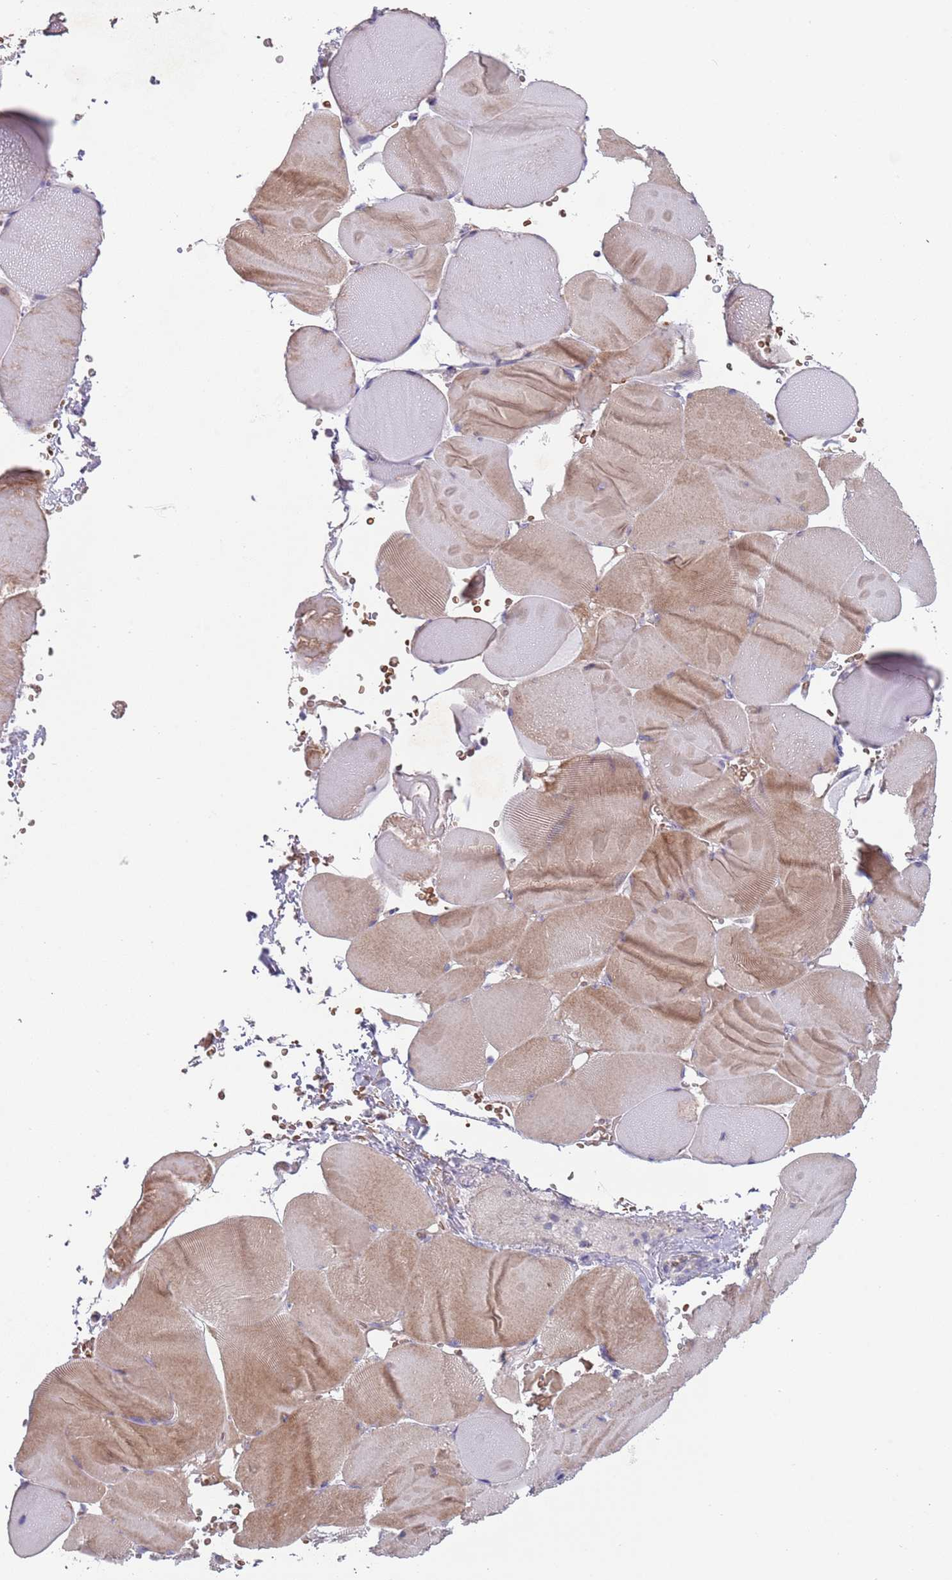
{"staining": {"intensity": "moderate", "quantity": "<25%", "location": "cytoplasmic/membranous"}, "tissue": "skeletal muscle", "cell_type": "Myocytes", "image_type": "normal", "snomed": [{"axis": "morphology", "description": "Normal tissue, NOS"}, {"axis": "topography", "description": "Skeletal muscle"}], "caption": "Protein expression analysis of benign skeletal muscle exhibits moderate cytoplasmic/membranous staining in about <25% of myocytes.", "gene": "PRAC1", "patient": {"sex": "male", "age": 62}}